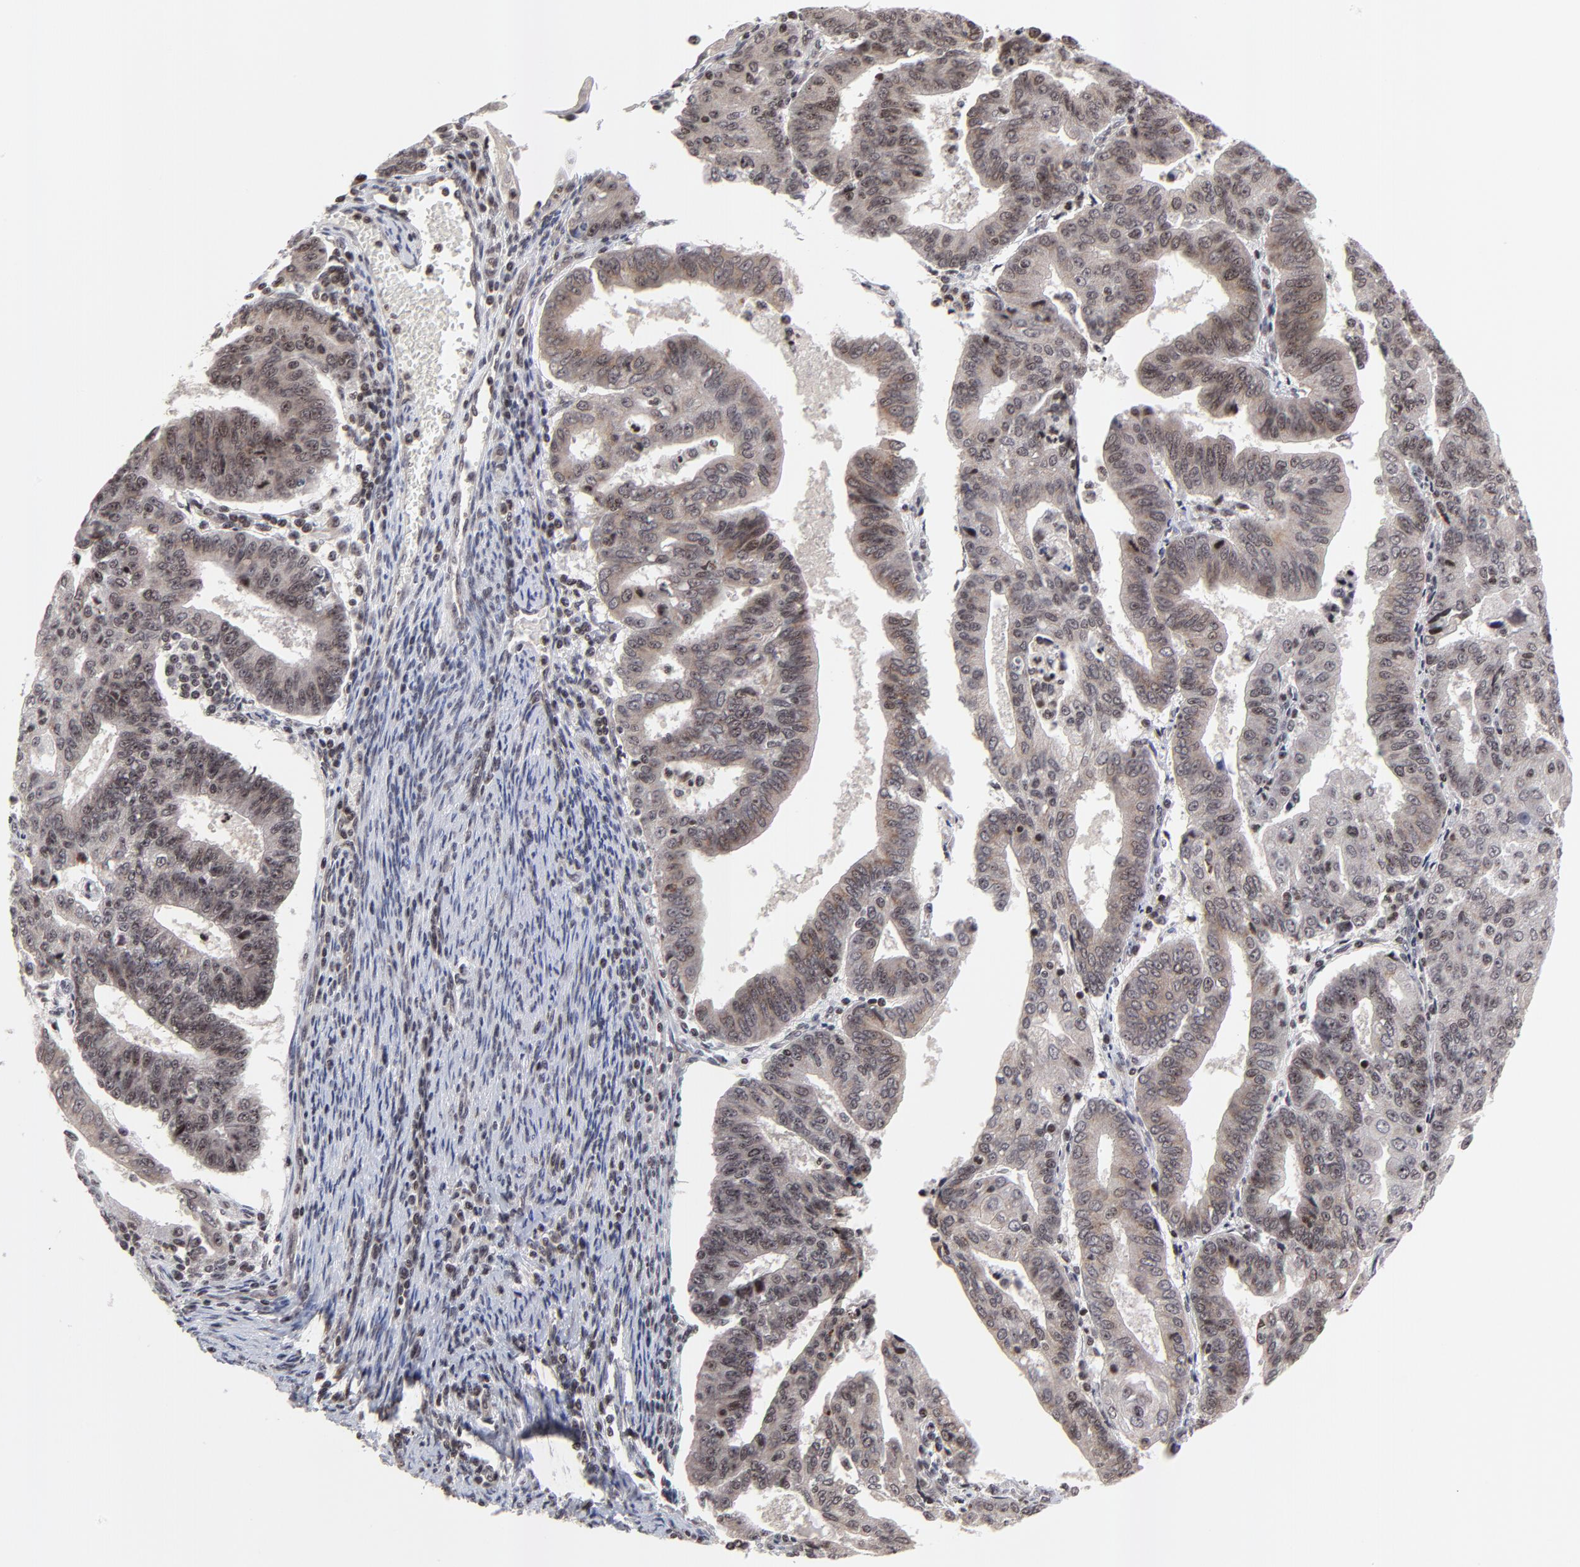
{"staining": {"intensity": "weak", "quantity": ">75%", "location": "cytoplasmic/membranous"}, "tissue": "endometrial cancer", "cell_type": "Tumor cells", "image_type": "cancer", "snomed": [{"axis": "morphology", "description": "Adenocarcinoma, NOS"}, {"axis": "topography", "description": "Endometrium"}], "caption": "High-power microscopy captured an immunohistochemistry histopathology image of endometrial cancer, revealing weak cytoplasmic/membranous positivity in about >75% of tumor cells. (DAB (3,3'-diaminobenzidine) = brown stain, brightfield microscopy at high magnification).", "gene": "ZNF777", "patient": {"sex": "female", "age": 56}}